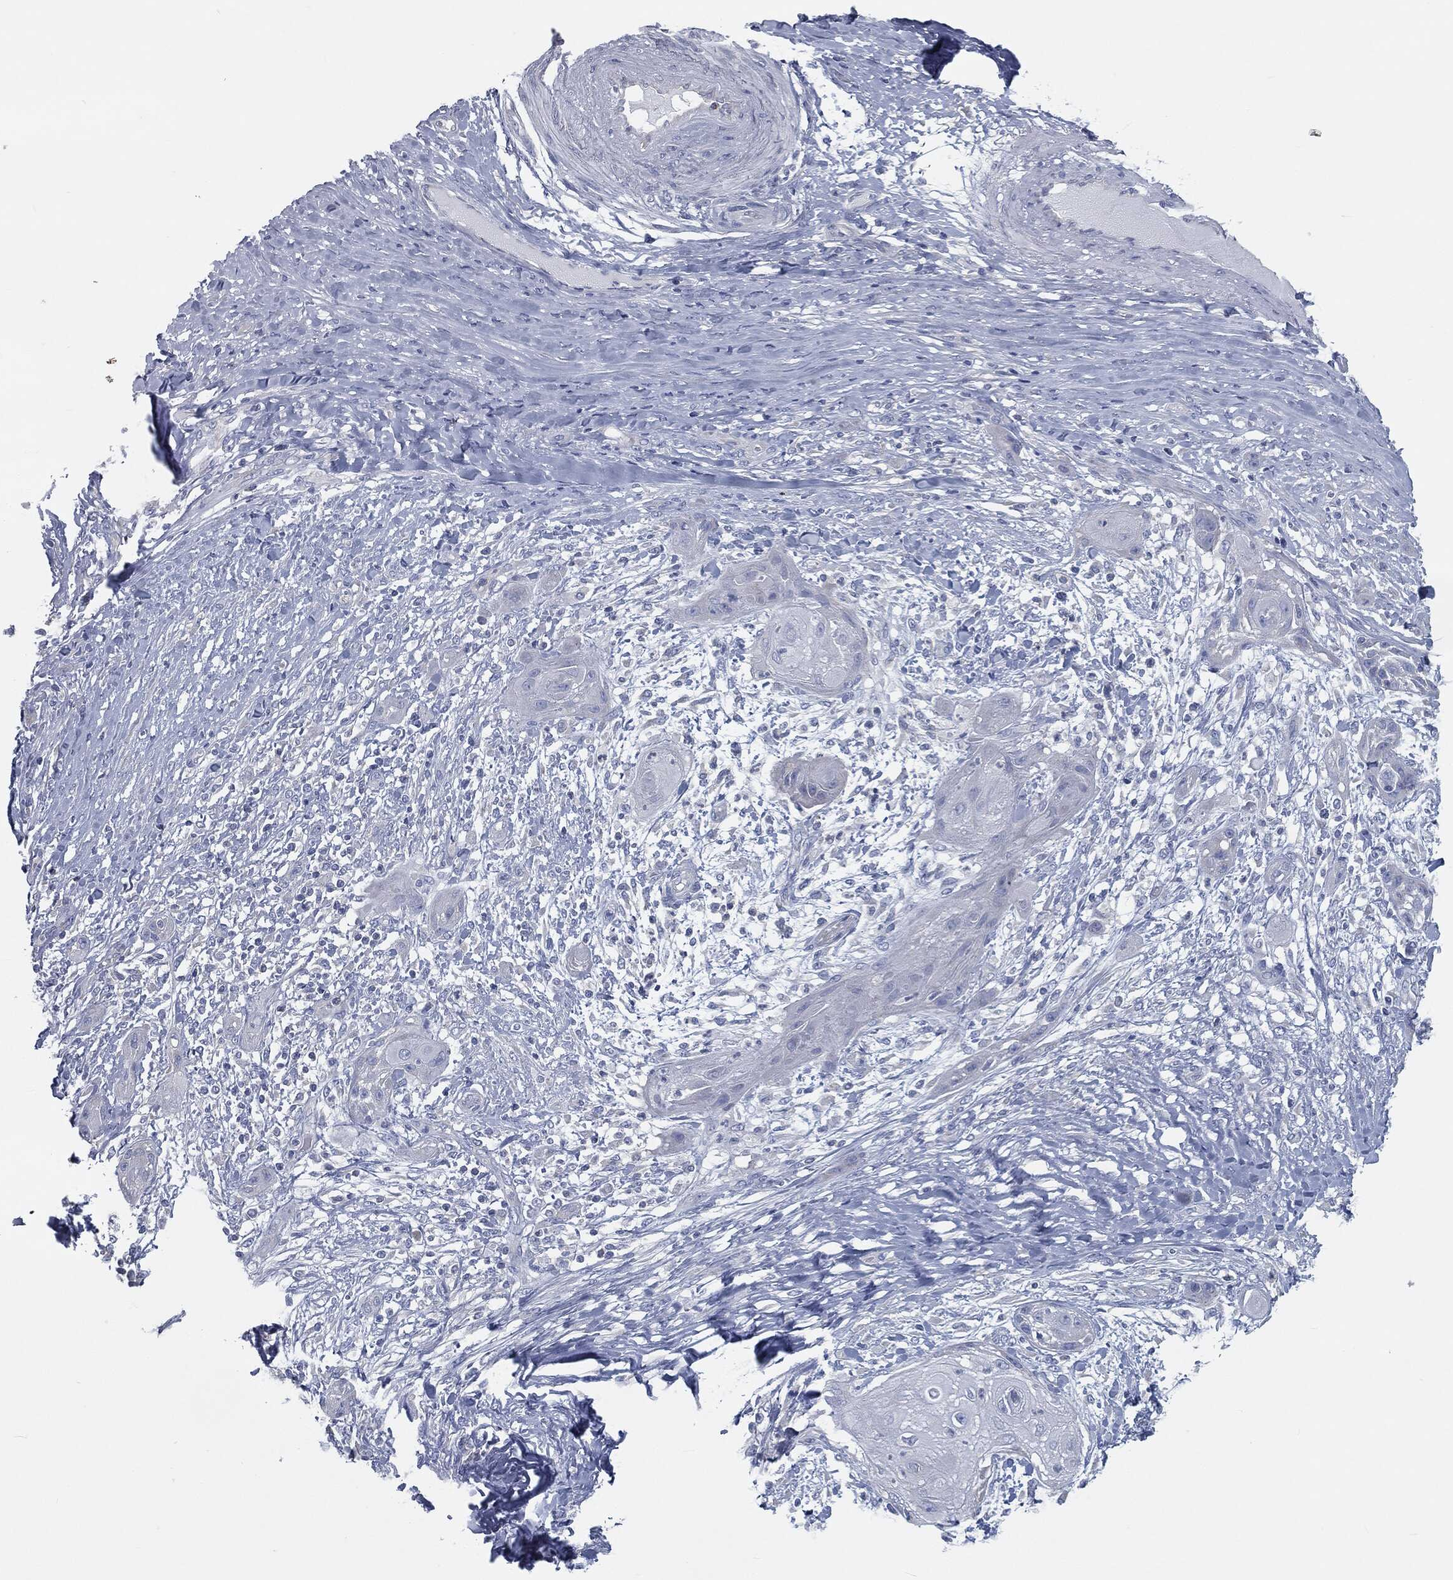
{"staining": {"intensity": "negative", "quantity": "none", "location": "none"}, "tissue": "skin cancer", "cell_type": "Tumor cells", "image_type": "cancer", "snomed": [{"axis": "morphology", "description": "Squamous cell carcinoma, NOS"}, {"axis": "topography", "description": "Skin"}], "caption": "Immunohistochemistry (IHC) photomicrograph of human skin cancer stained for a protein (brown), which exhibits no expression in tumor cells.", "gene": "CAV3", "patient": {"sex": "male", "age": 62}}